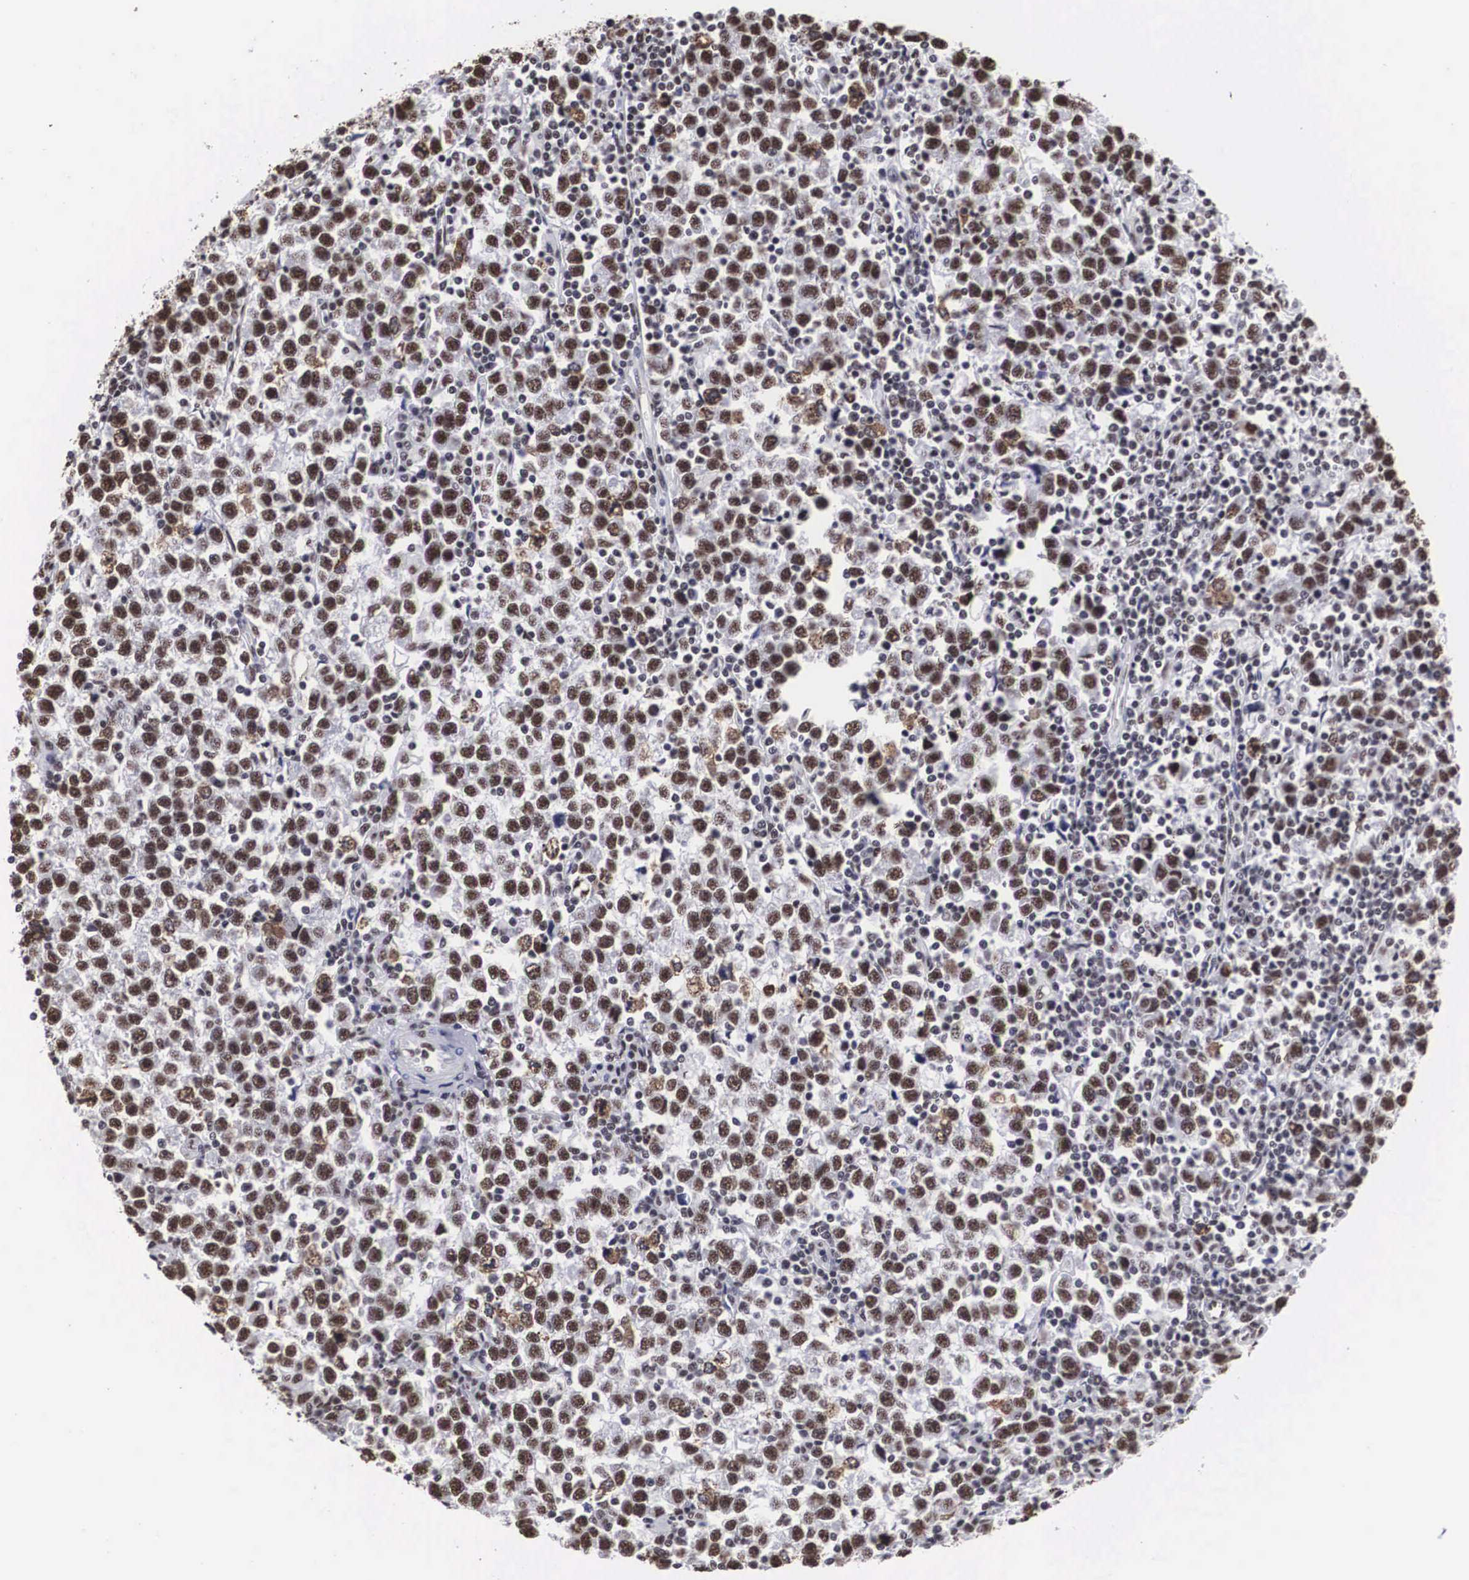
{"staining": {"intensity": "moderate", "quantity": ">75%", "location": "nuclear"}, "tissue": "testis cancer", "cell_type": "Tumor cells", "image_type": "cancer", "snomed": [{"axis": "morphology", "description": "Seminoma, NOS"}, {"axis": "topography", "description": "Testis"}], "caption": "Protein staining shows moderate nuclear expression in approximately >75% of tumor cells in testis cancer (seminoma).", "gene": "ACIN1", "patient": {"sex": "male", "age": 43}}